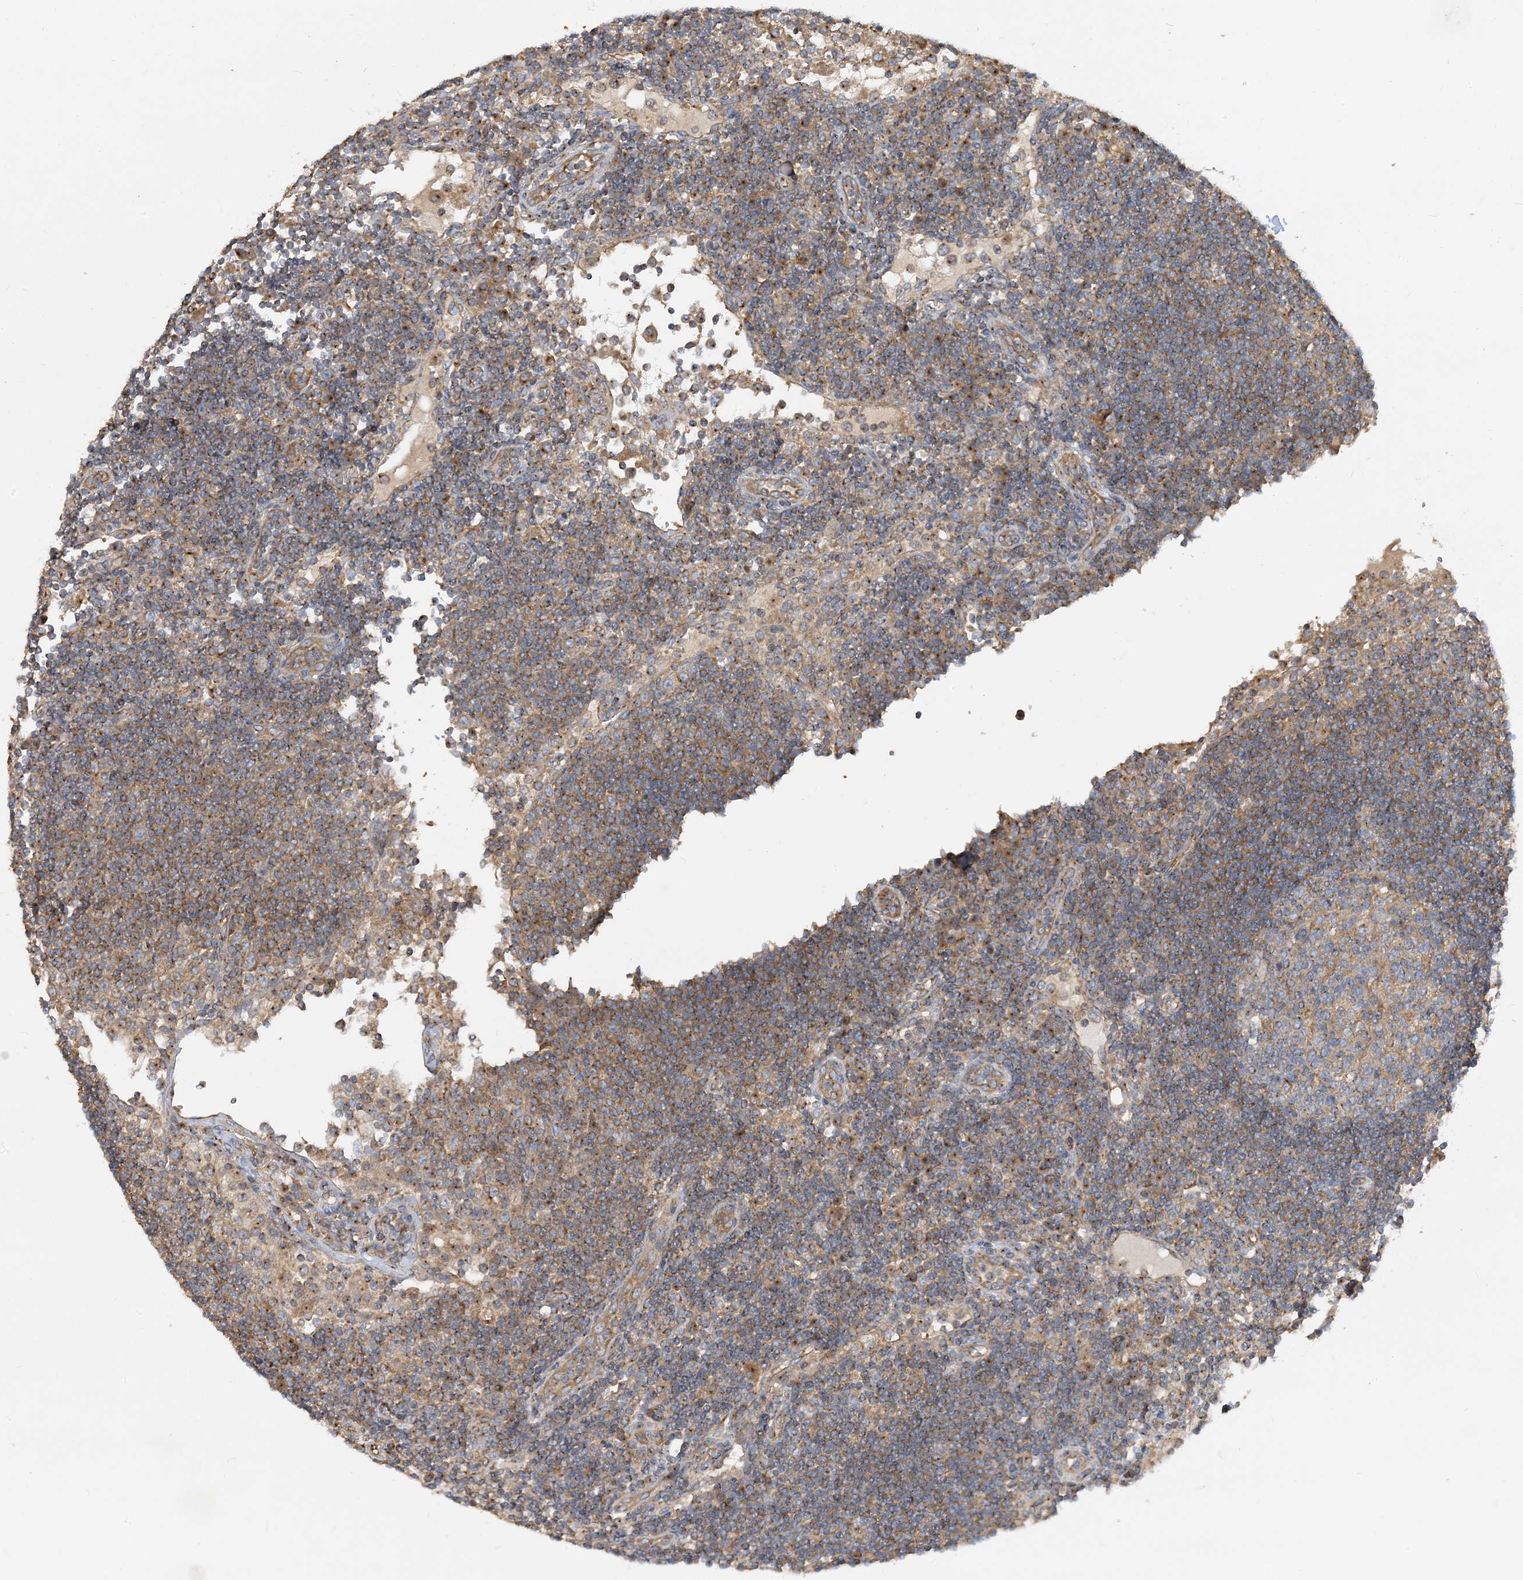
{"staining": {"intensity": "weak", "quantity": "25%-75%", "location": "cytoplasmic/membranous"}, "tissue": "lymph node", "cell_type": "Germinal center cells", "image_type": "normal", "snomed": [{"axis": "morphology", "description": "Normal tissue, NOS"}, {"axis": "topography", "description": "Lymph node"}], "caption": "DAB immunohistochemical staining of benign lymph node shows weak cytoplasmic/membranous protein positivity in about 25%-75% of germinal center cells. Ihc stains the protein in brown and the nuclei are stained blue.", "gene": "SIDT1", "patient": {"sex": "female", "age": 53}}